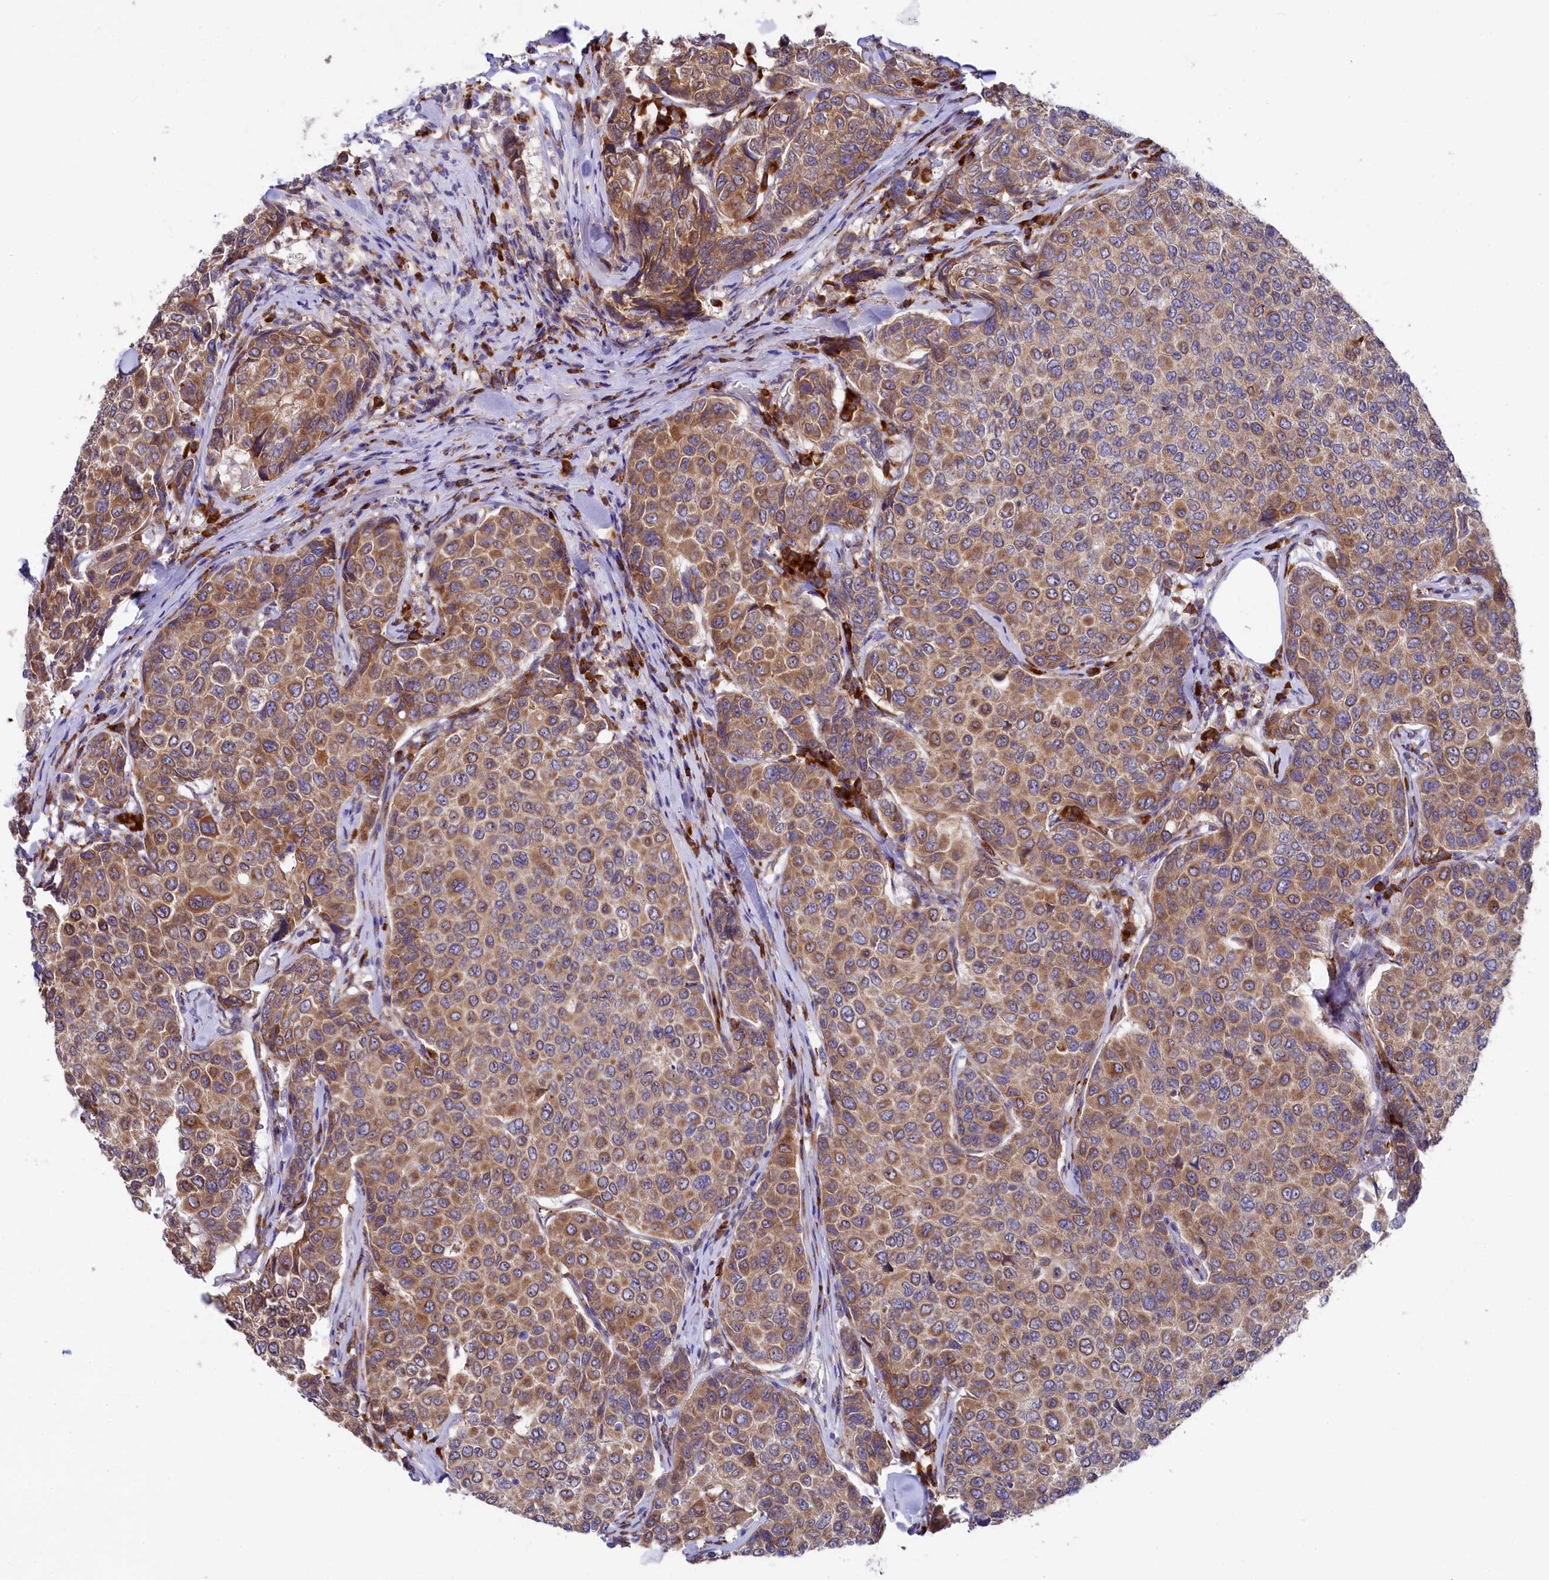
{"staining": {"intensity": "moderate", "quantity": ">75%", "location": "cytoplasmic/membranous"}, "tissue": "breast cancer", "cell_type": "Tumor cells", "image_type": "cancer", "snomed": [{"axis": "morphology", "description": "Duct carcinoma"}, {"axis": "topography", "description": "Breast"}], "caption": "IHC histopathology image of human breast cancer (intraductal carcinoma) stained for a protein (brown), which reveals medium levels of moderate cytoplasmic/membranous expression in about >75% of tumor cells.", "gene": "CHID1", "patient": {"sex": "female", "age": 55}}